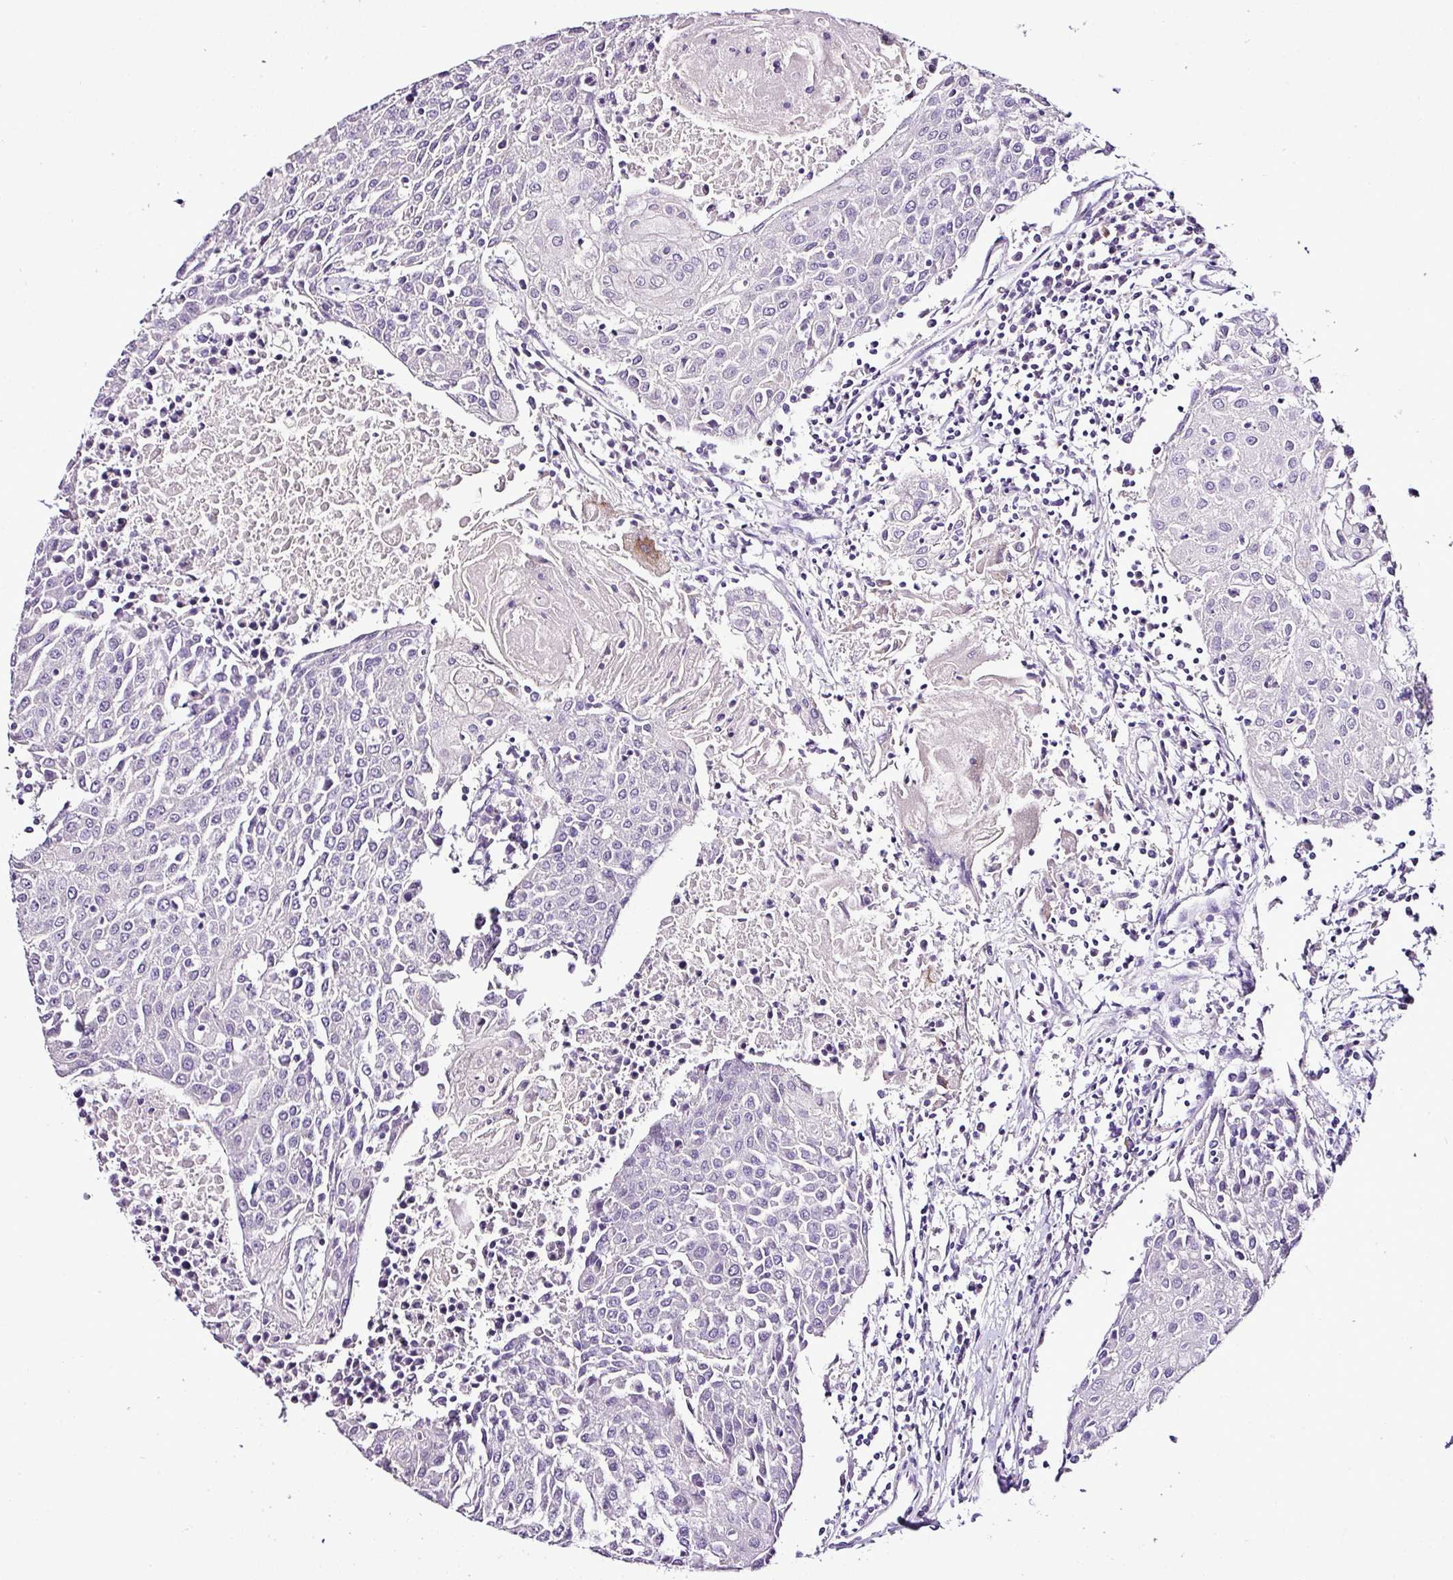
{"staining": {"intensity": "negative", "quantity": "none", "location": "none"}, "tissue": "urothelial cancer", "cell_type": "Tumor cells", "image_type": "cancer", "snomed": [{"axis": "morphology", "description": "Urothelial carcinoma, High grade"}, {"axis": "topography", "description": "Urinary bladder"}], "caption": "Protein analysis of urothelial cancer shows no significant staining in tumor cells.", "gene": "ESR1", "patient": {"sex": "female", "age": 85}}